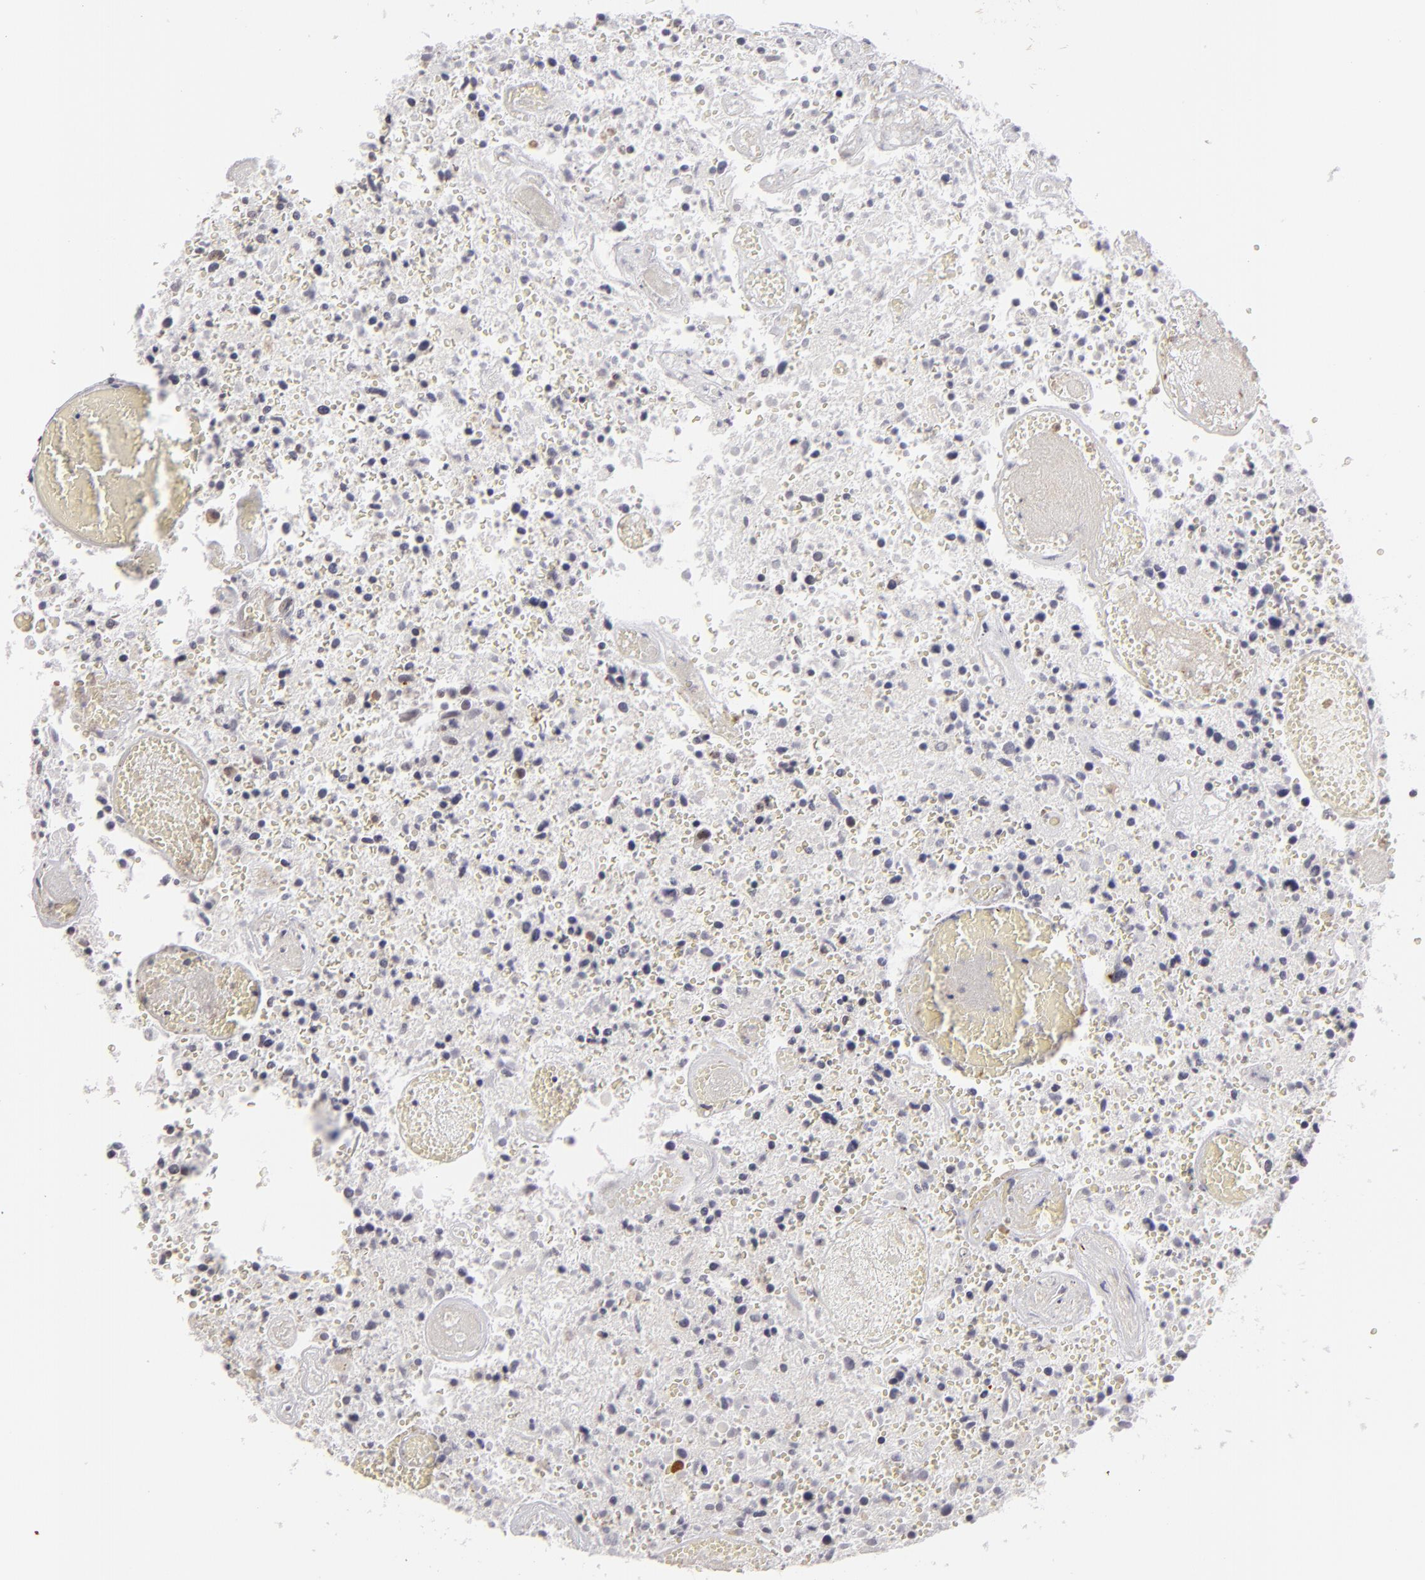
{"staining": {"intensity": "negative", "quantity": "none", "location": "none"}, "tissue": "glioma", "cell_type": "Tumor cells", "image_type": "cancer", "snomed": [{"axis": "morphology", "description": "Glioma, malignant, High grade"}, {"axis": "topography", "description": "Brain"}], "caption": "DAB (3,3'-diaminobenzidine) immunohistochemical staining of human glioma shows no significant staining in tumor cells.", "gene": "CLDN2", "patient": {"sex": "male", "age": 72}}